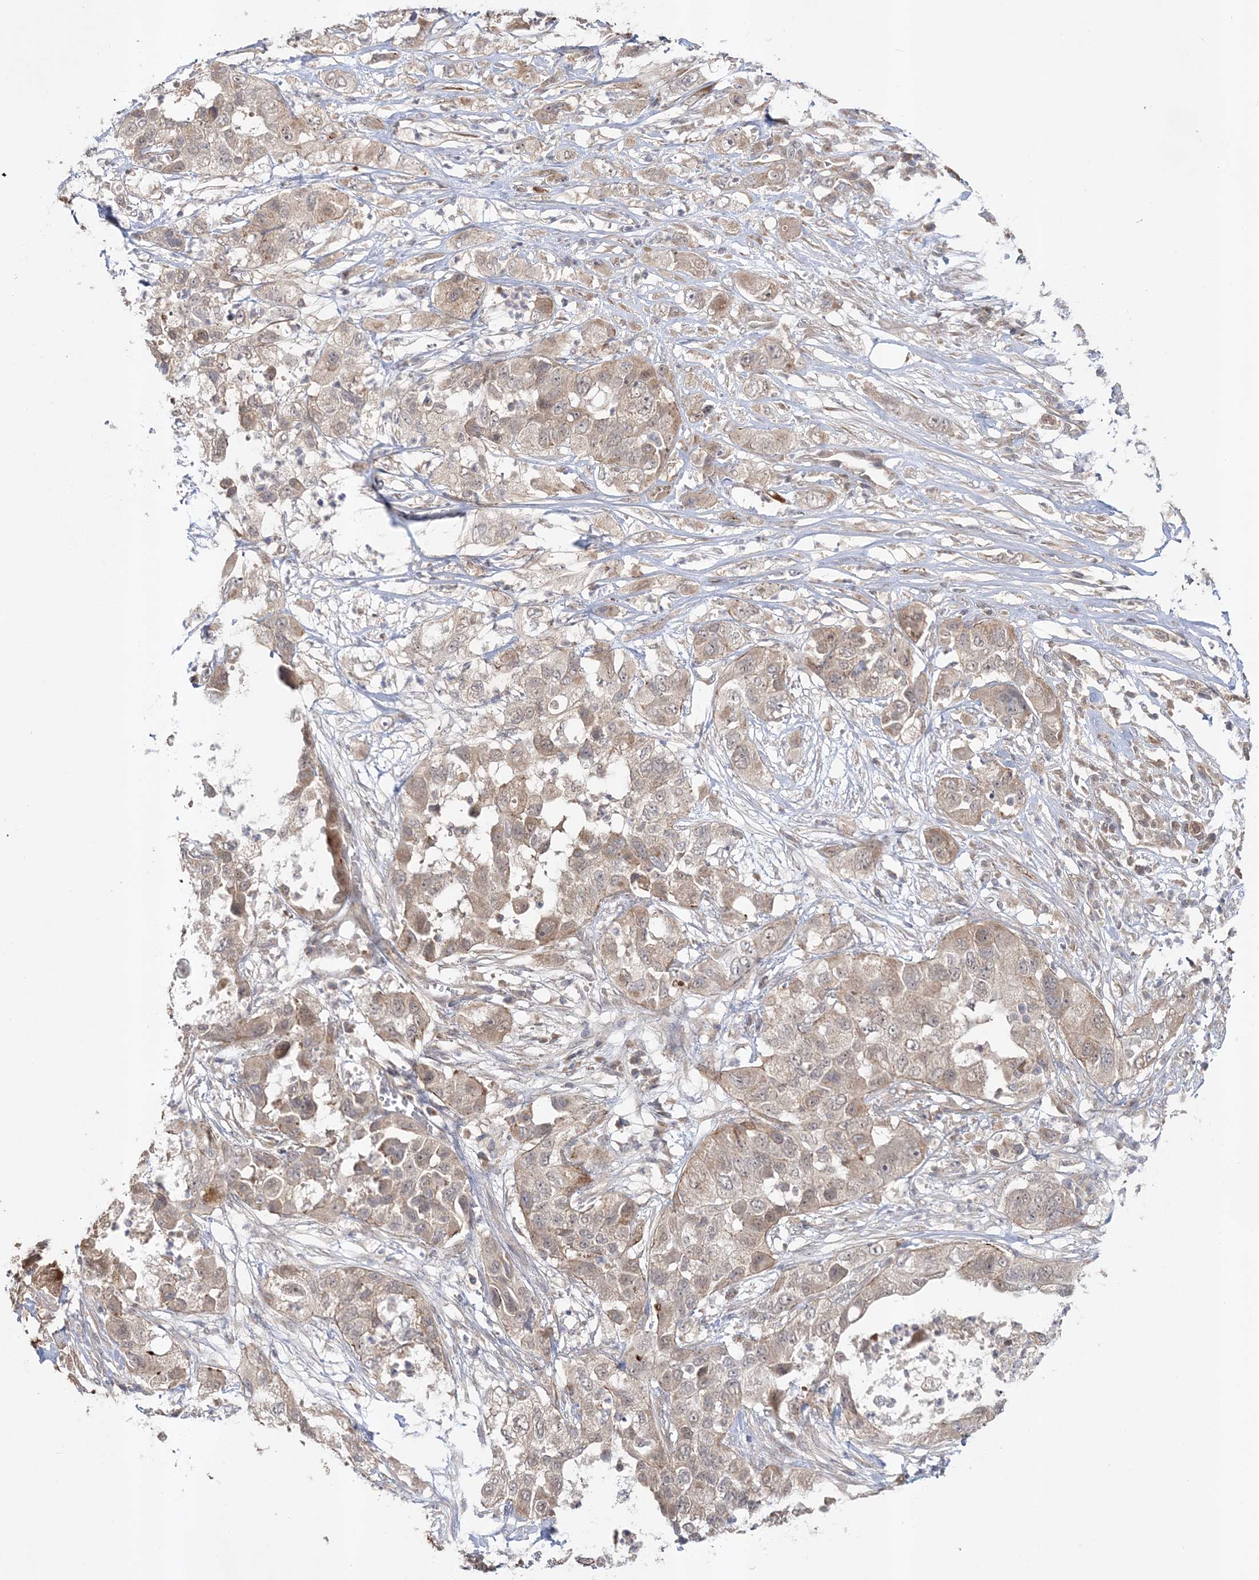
{"staining": {"intensity": "weak", "quantity": ">75%", "location": "cytoplasmic/membranous"}, "tissue": "pancreatic cancer", "cell_type": "Tumor cells", "image_type": "cancer", "snomed": [{"axis": "morphology", "description": "Adenocarcinoma, NOS"}, {"axis": "topography", "description": "Pancreas"}], "caption": "Human pancreatic cancer stained with a brown dye exhibits weak cytoplasmic/membranous positive staining in about >75% of tumor cells.", "gene": "MMADHC", "patient": {"sex": "female", "age": 78}}